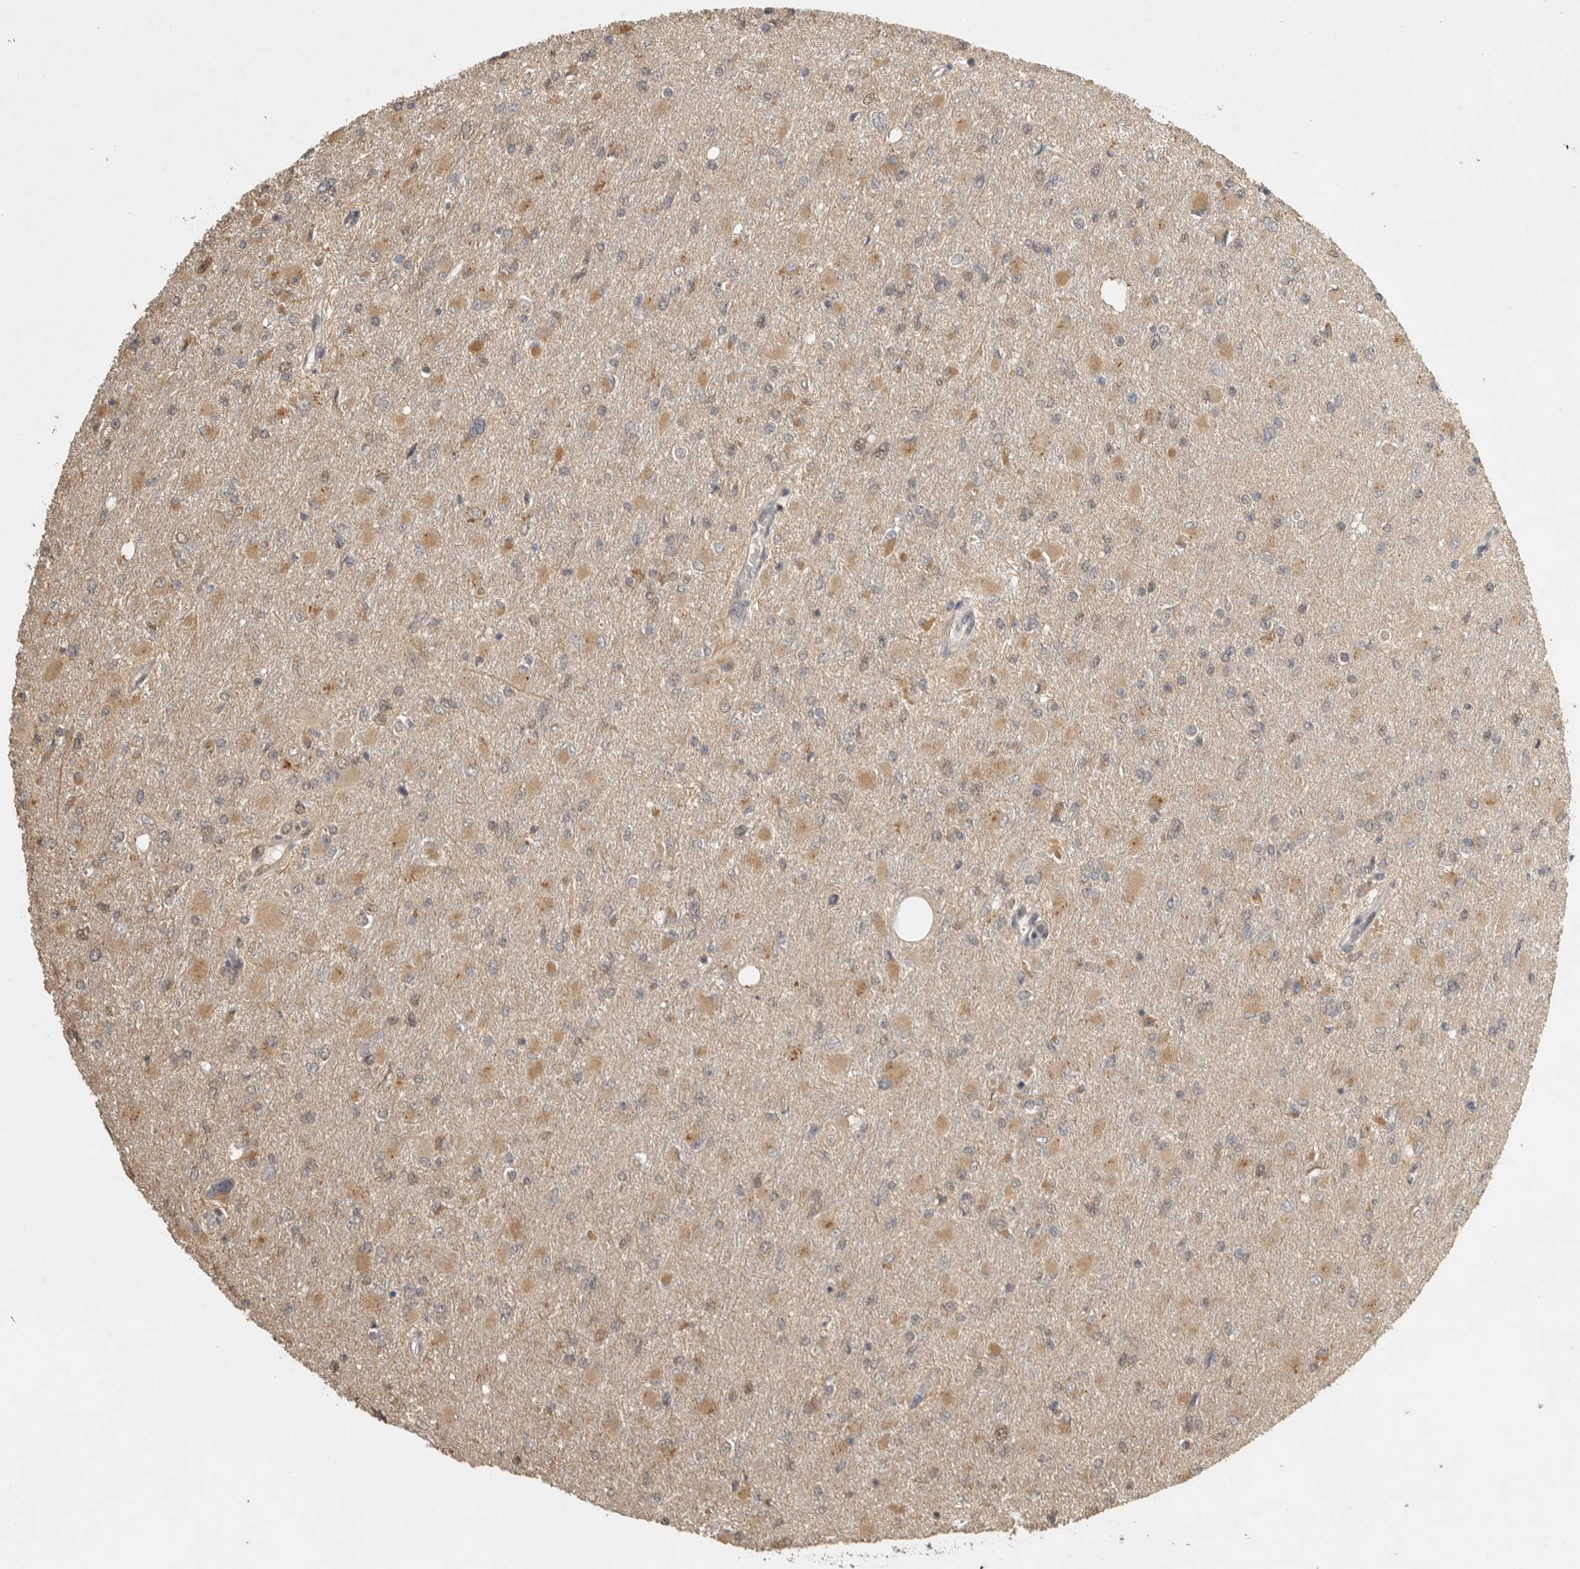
{"staining": {"intensity": "weak", "quantity": "25%-75%", "location": "cytoplasmic/membranous,nuclear"}, "tissue": "glioma", "cell_type": "Tumor cells", "image_type": "cancer", "snomed": [{"axis": "morphology", "description": "Glioma, malignant, High grade"}, {"axis": "topography", "description": "Cerebral cortex"}], "caption": "IHC (DAB) staining of human malignant high-grade glioma demonstrates weak cytoplasmic/membranous and nuclear protein expression in about 25%-75% of tumor cells.", "gene": "DFFA", "patient": {"sex": "female", "age": 36}}